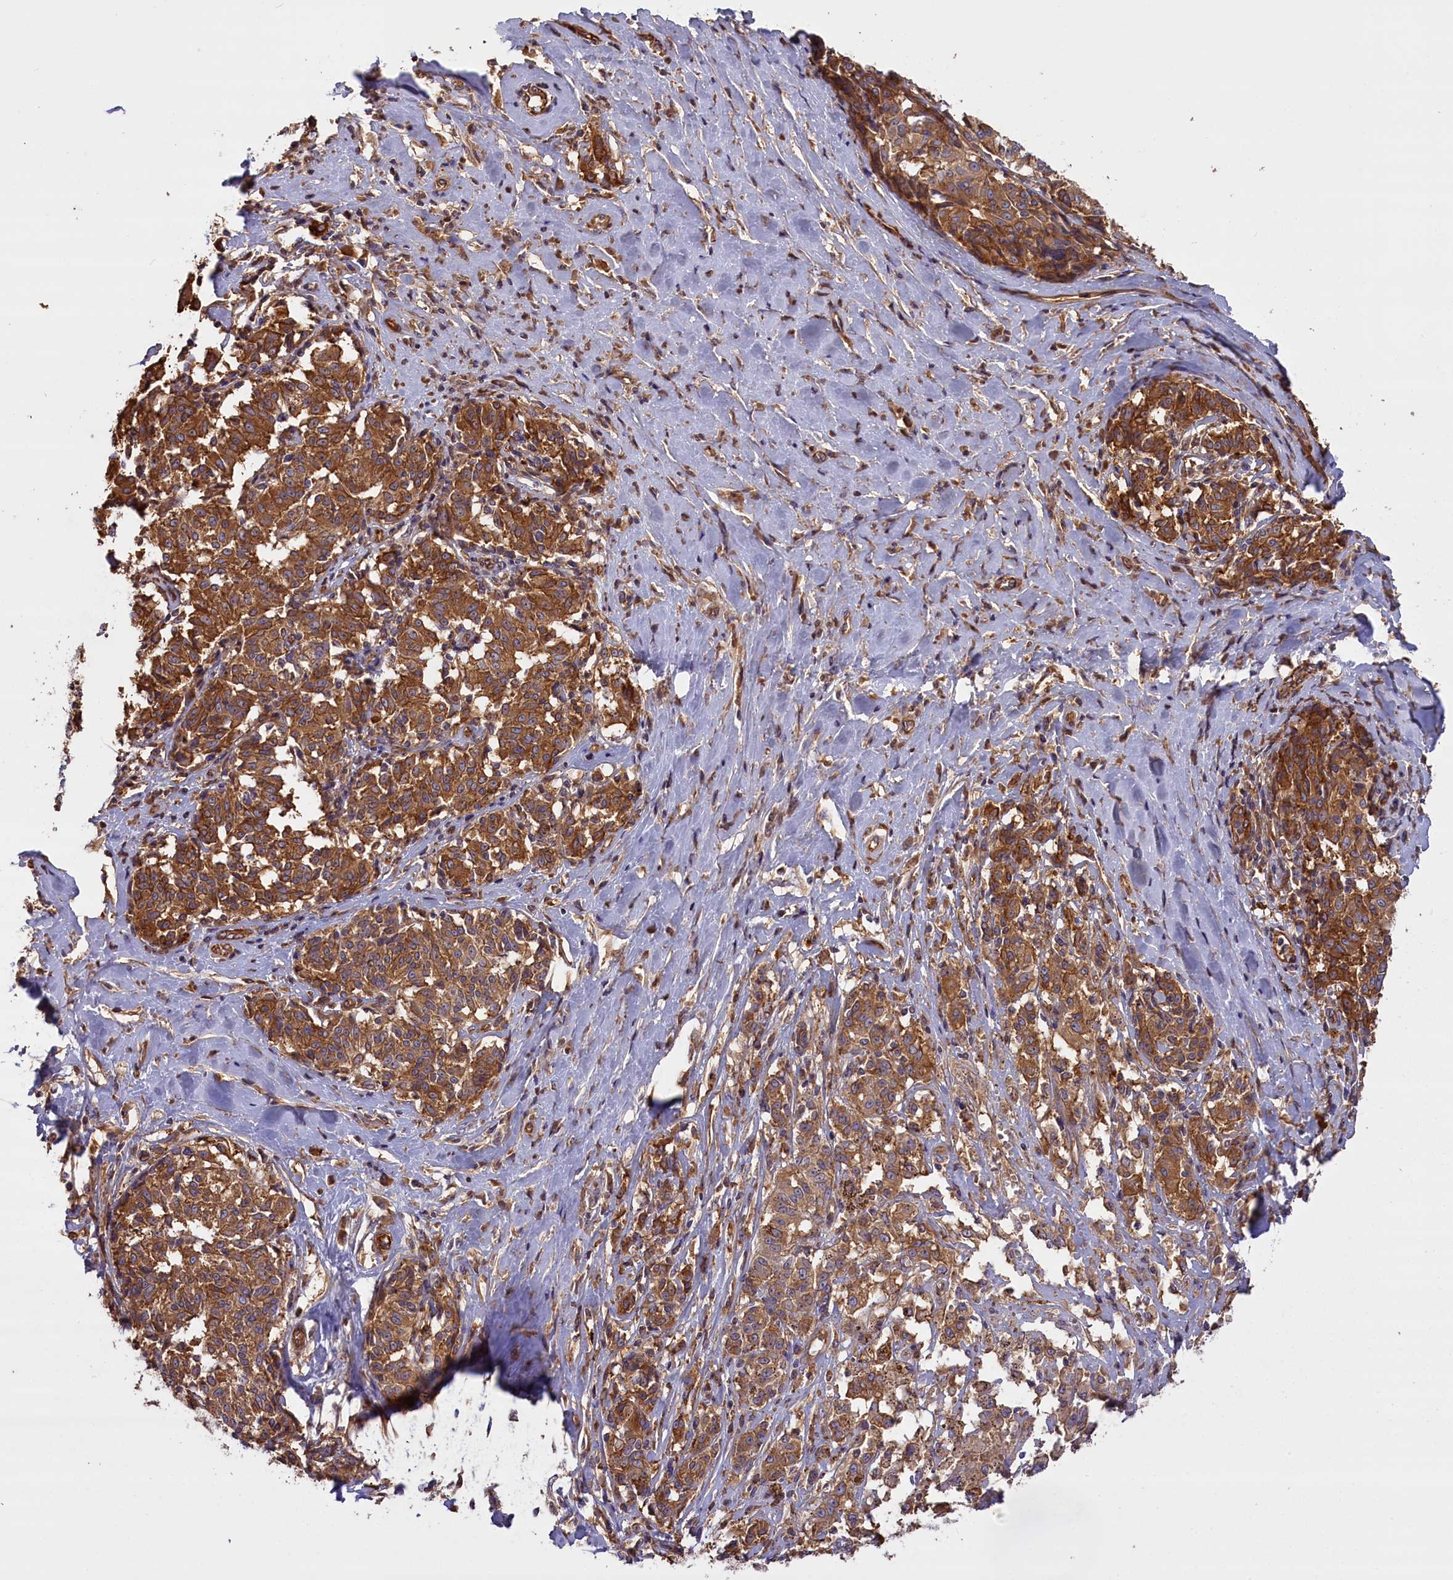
{"staining": {"intensity": "moderate", "quantity": ">75%", "location": "cytoplasmic/membranous"}, "tissue": "melanoma", "cell_type": "Tumor cells", "image_type": "cancer", "snomed": [{"axis": "morphology", "description": "Malignant melanoma, NOS"}, {"axis": "topography", "description": "Skin"}], "caption": "Approximately >75% of tumor cells in melanoma show moderate cytoplasmic/membranous protein positivity as visualized by brown immunohistochemical staining.", "gene": "FUZ", "patient": {"sex": "female", "age": 72}}